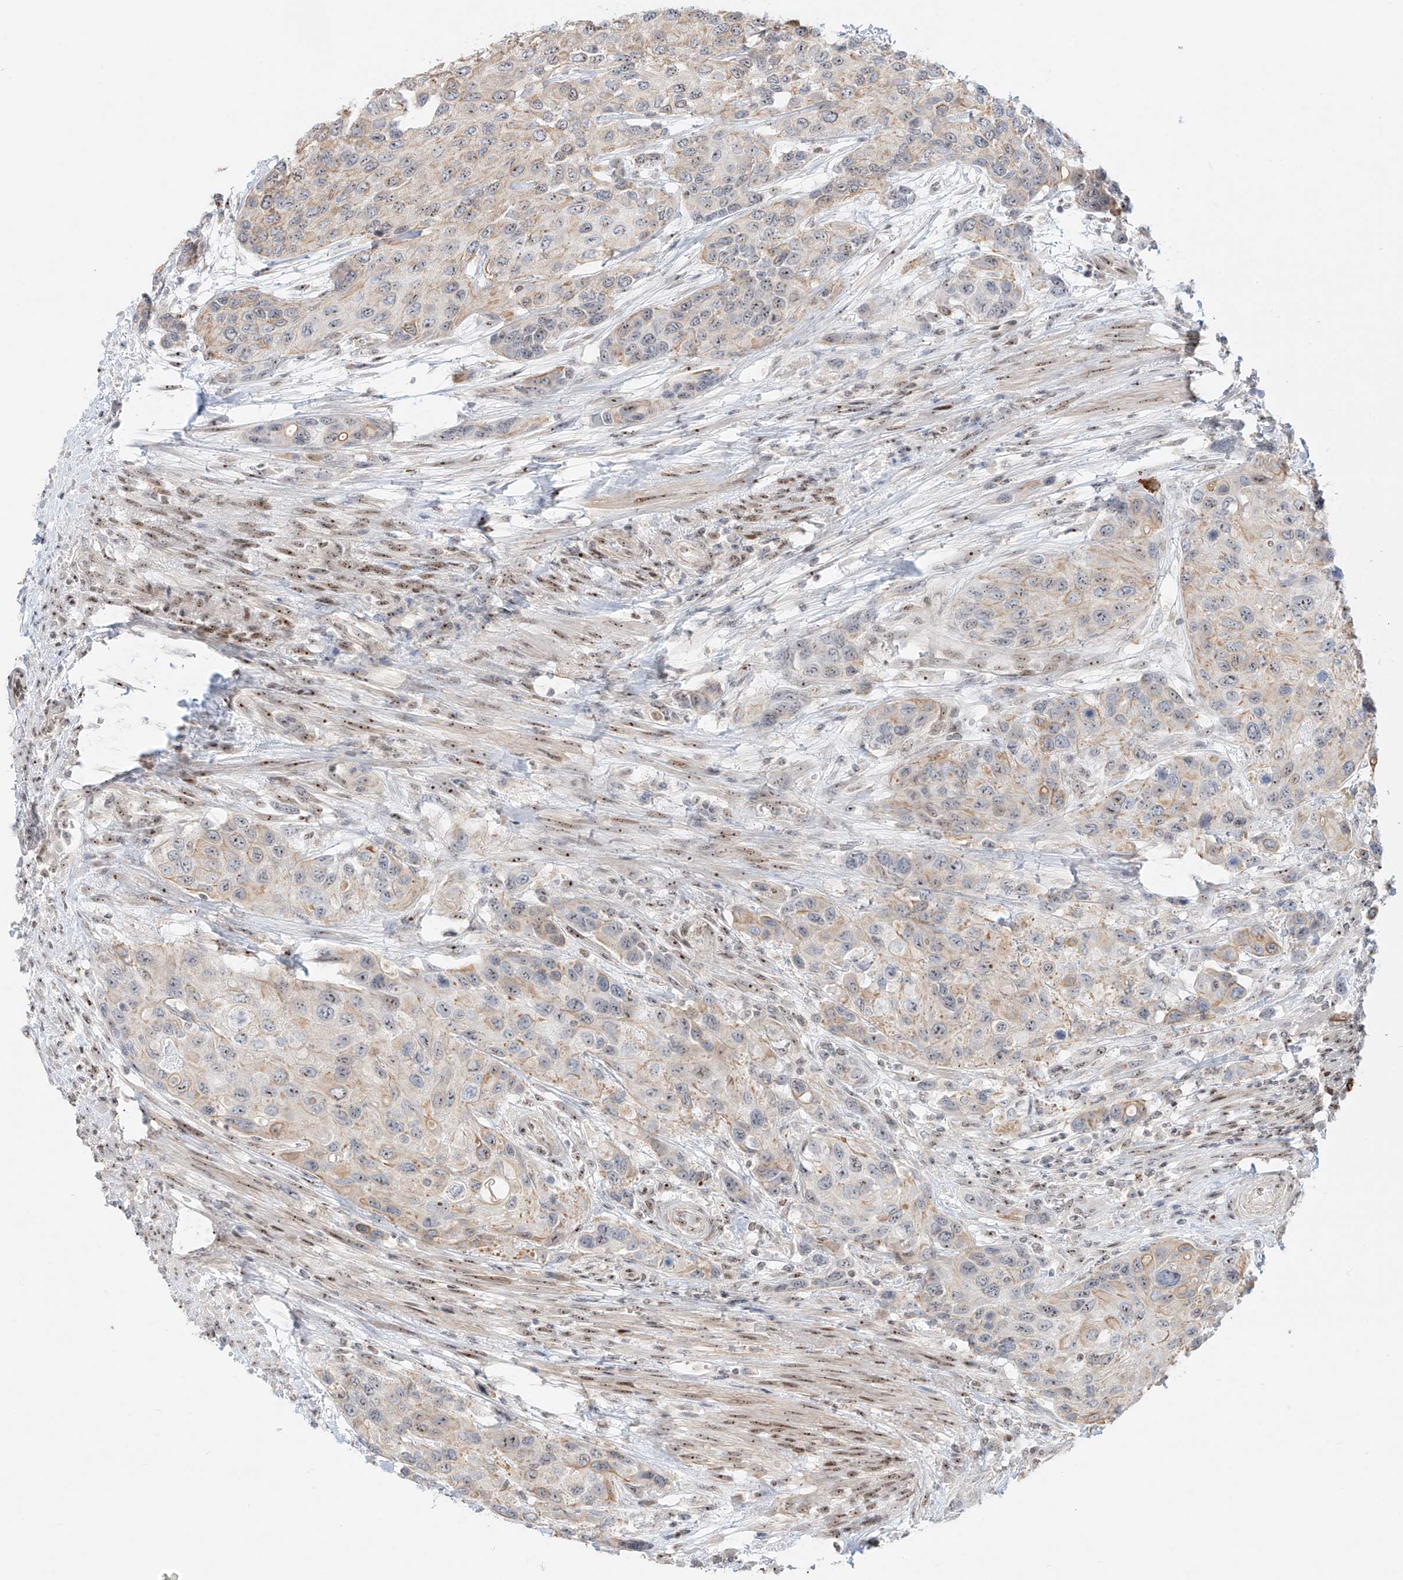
{"staining": {"intensity": "weak", "quantity": "25%-75%", "location": "cytoplasmic/membranous"}, "tissue": "urothelial cancer", "cell_type": "Tumor cells", "image_type": "cancer", "snomed": [{"axis": "morphology", "description": "Normal tissue, NOS"}, {"axis": "morphology", "description": "Urothelial carcinoma, High grade"}, {"axis": "topography", "description": "Vascular tissue"}, {"axis": "topography", "description": "Urinary bladder"}], "caption": "The immunohistochemical stain labels weak cytoplasmic/membranous staining in tumor cells of urothelial cancer tissue. The staining was performed using DAB to visualize the protein expression in brown, while the nuclei were stained in blue with hematoxylin (Magnification: 20x).", "gene": "ZNF512", "patient": {"sex": "female", "age": 56}}